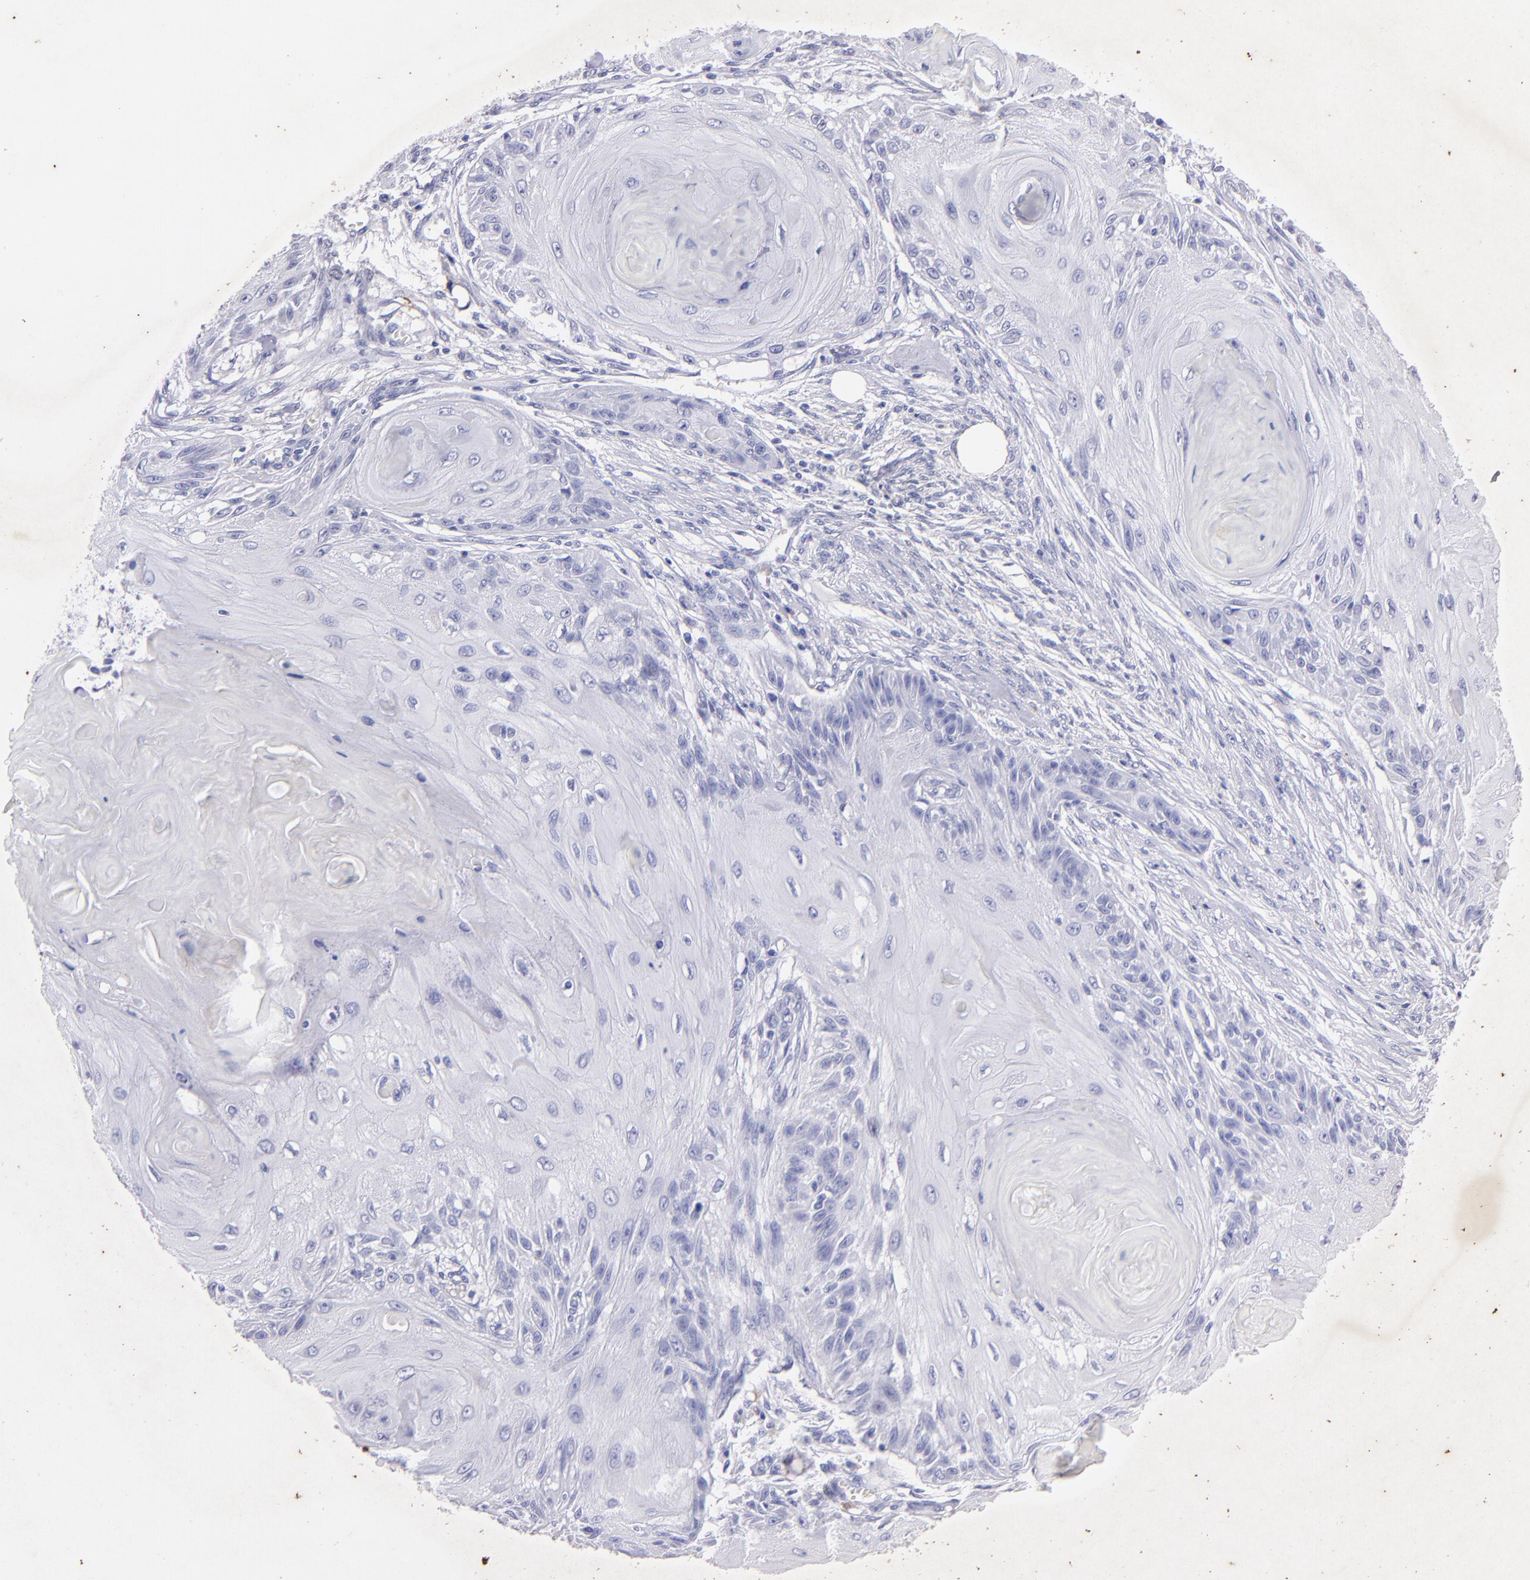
{"staining": {"intensity": "negative", "quantity": "none", "location": "none"}, "tissue": "skin cancer", "cell_type": "Tumor cells", "image_type": "cancer", "snomed": [{"axis": "morphology", "description": "Squamous cell carcinoma, NOS"}, {"axis": "topography", "description": "Skin"}], "caption": "This is an immunohistochemistry micrograph of human skin squamous cell carcinoma. There is no staining in tumor cells.", "gene": "UCHL1", "patient": {"sex": "female", "age": 88}}